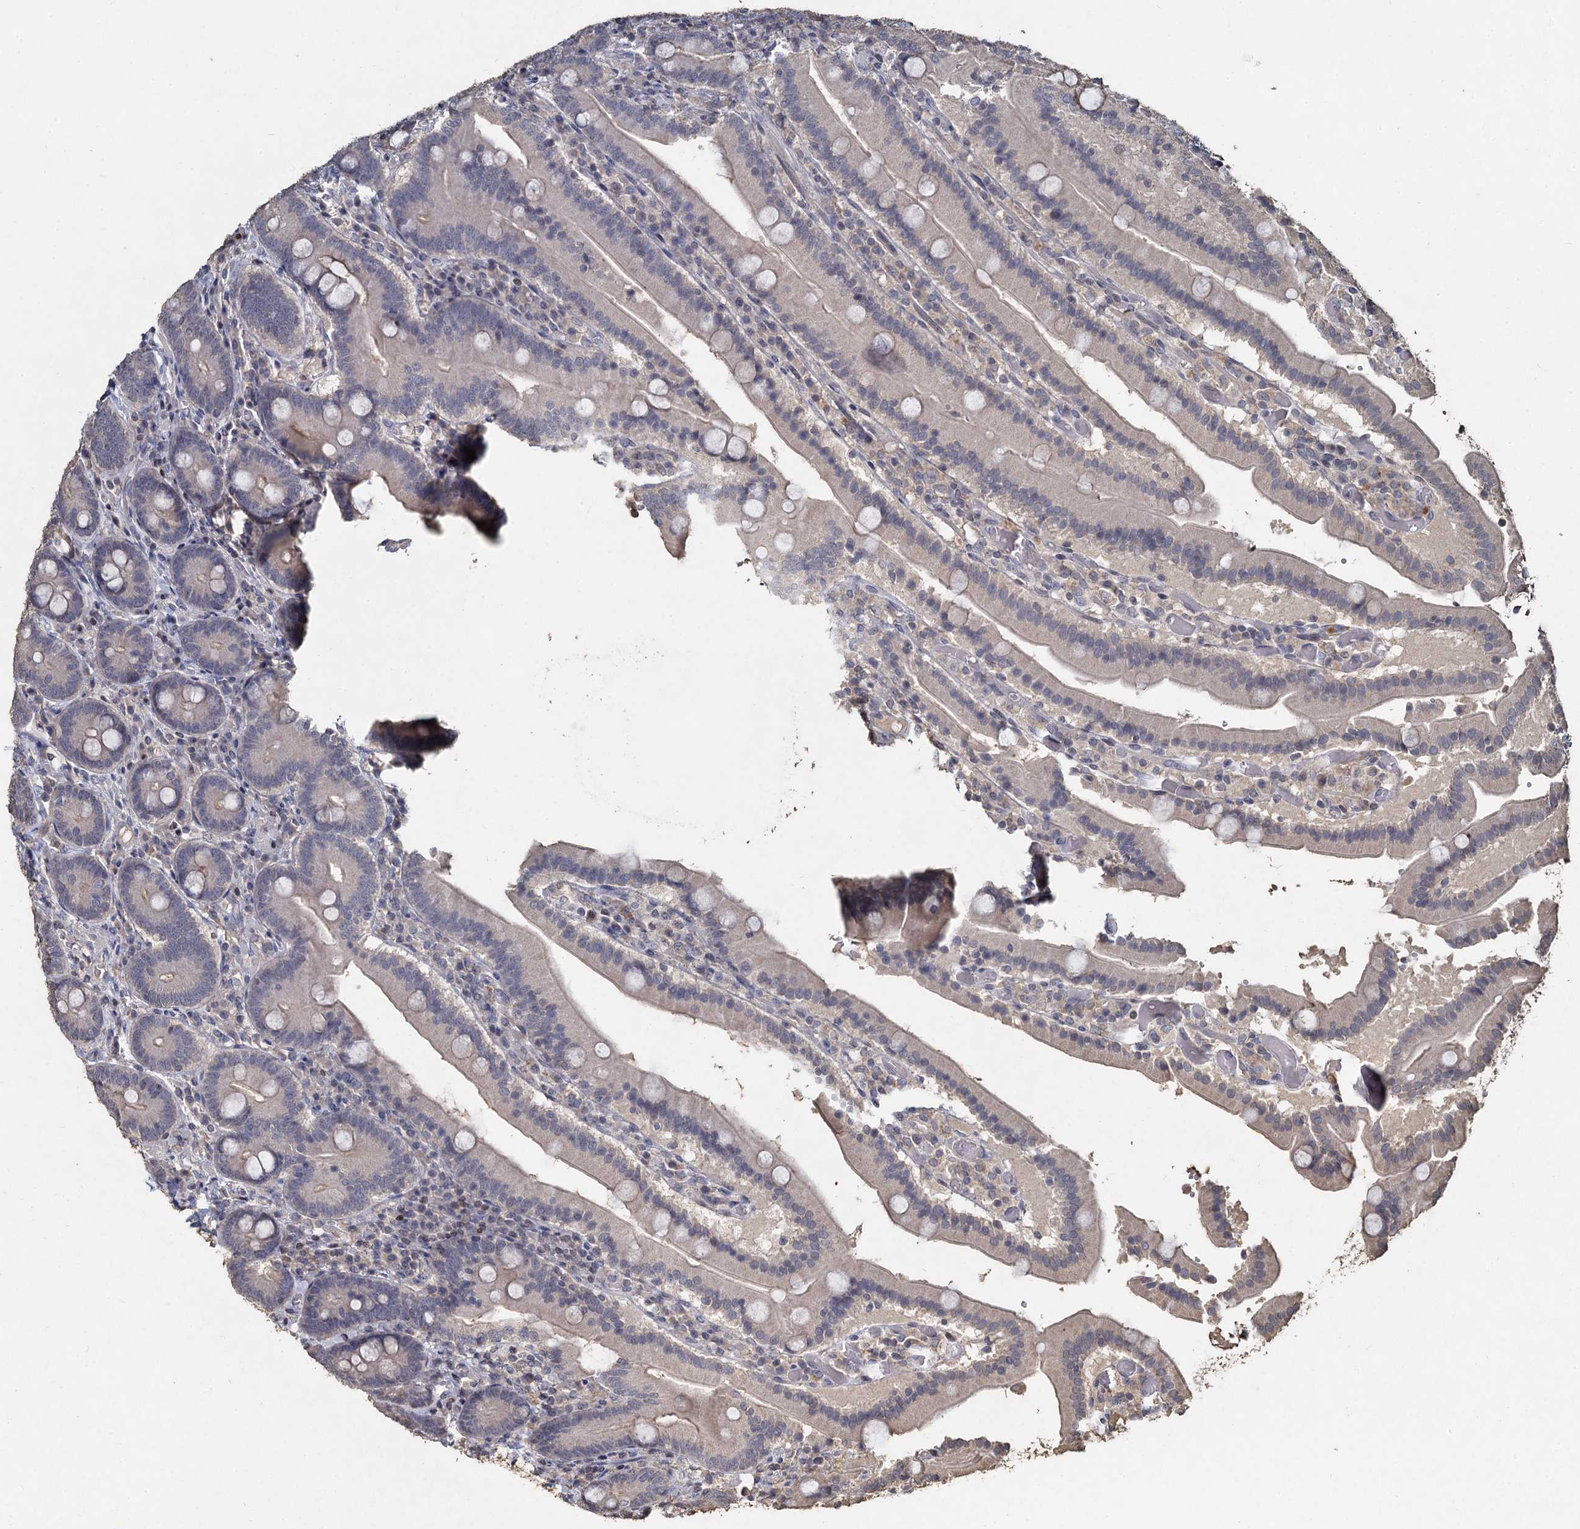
{"staining": {"intensity": "weak", "quantity": "<25%", "location": "cytoplasmic/membranous"}, "tissue": "duodenum", "cell_type": "Glandular cells", "image_type": "normal", "snomed": [{"axis": "morphology", "description": "Normal tissue, NOS"}, {"axis": "topography", "description": "Duodenum"}], "caption": "A high-resolution histopathology image shows immunohistochemistry (IHC) staining of benign duodenum, which reveals no significant staining in glandular cells.", "gene": "CCDC61", "patient": {"sex": "female", "age": 62}}